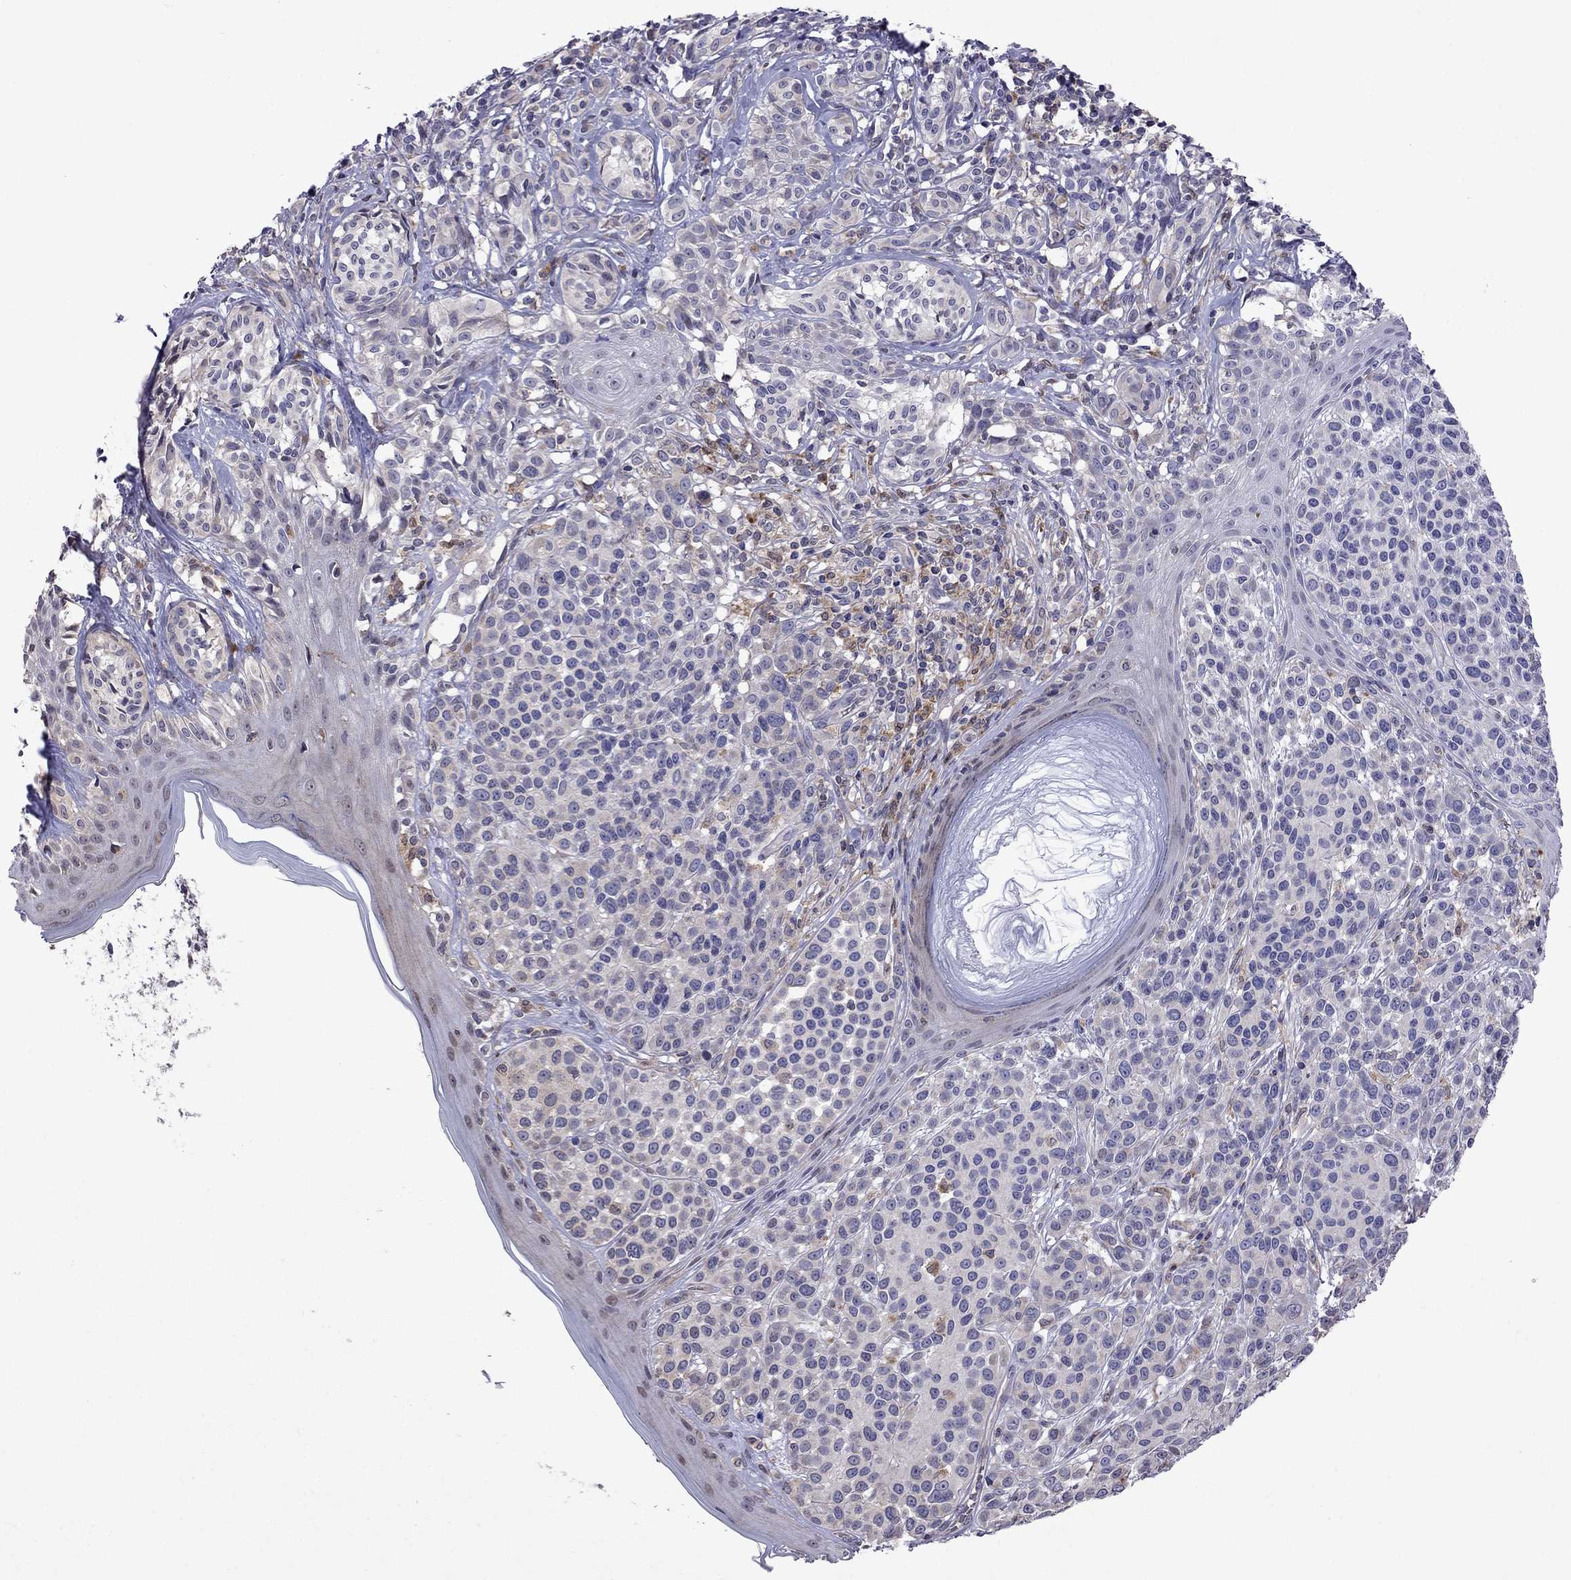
{"staining": {"intensity": "negative", "quantity": "none", "location": "none"}, "tissue": "melanoma", "cell_type": "Tumor cells", "image_type": "cancer", "snomed": [{"axis": "morphology", "description": "Malignant melanoma, NOS"}, {"axis": "topography", "description": "Skin"}], "caption": "Melanoma stained for a protein using IHC exhibits no staining tumor cells.", "gene": "ADAM28", "patient": {"sex": "male", "age": 79}}